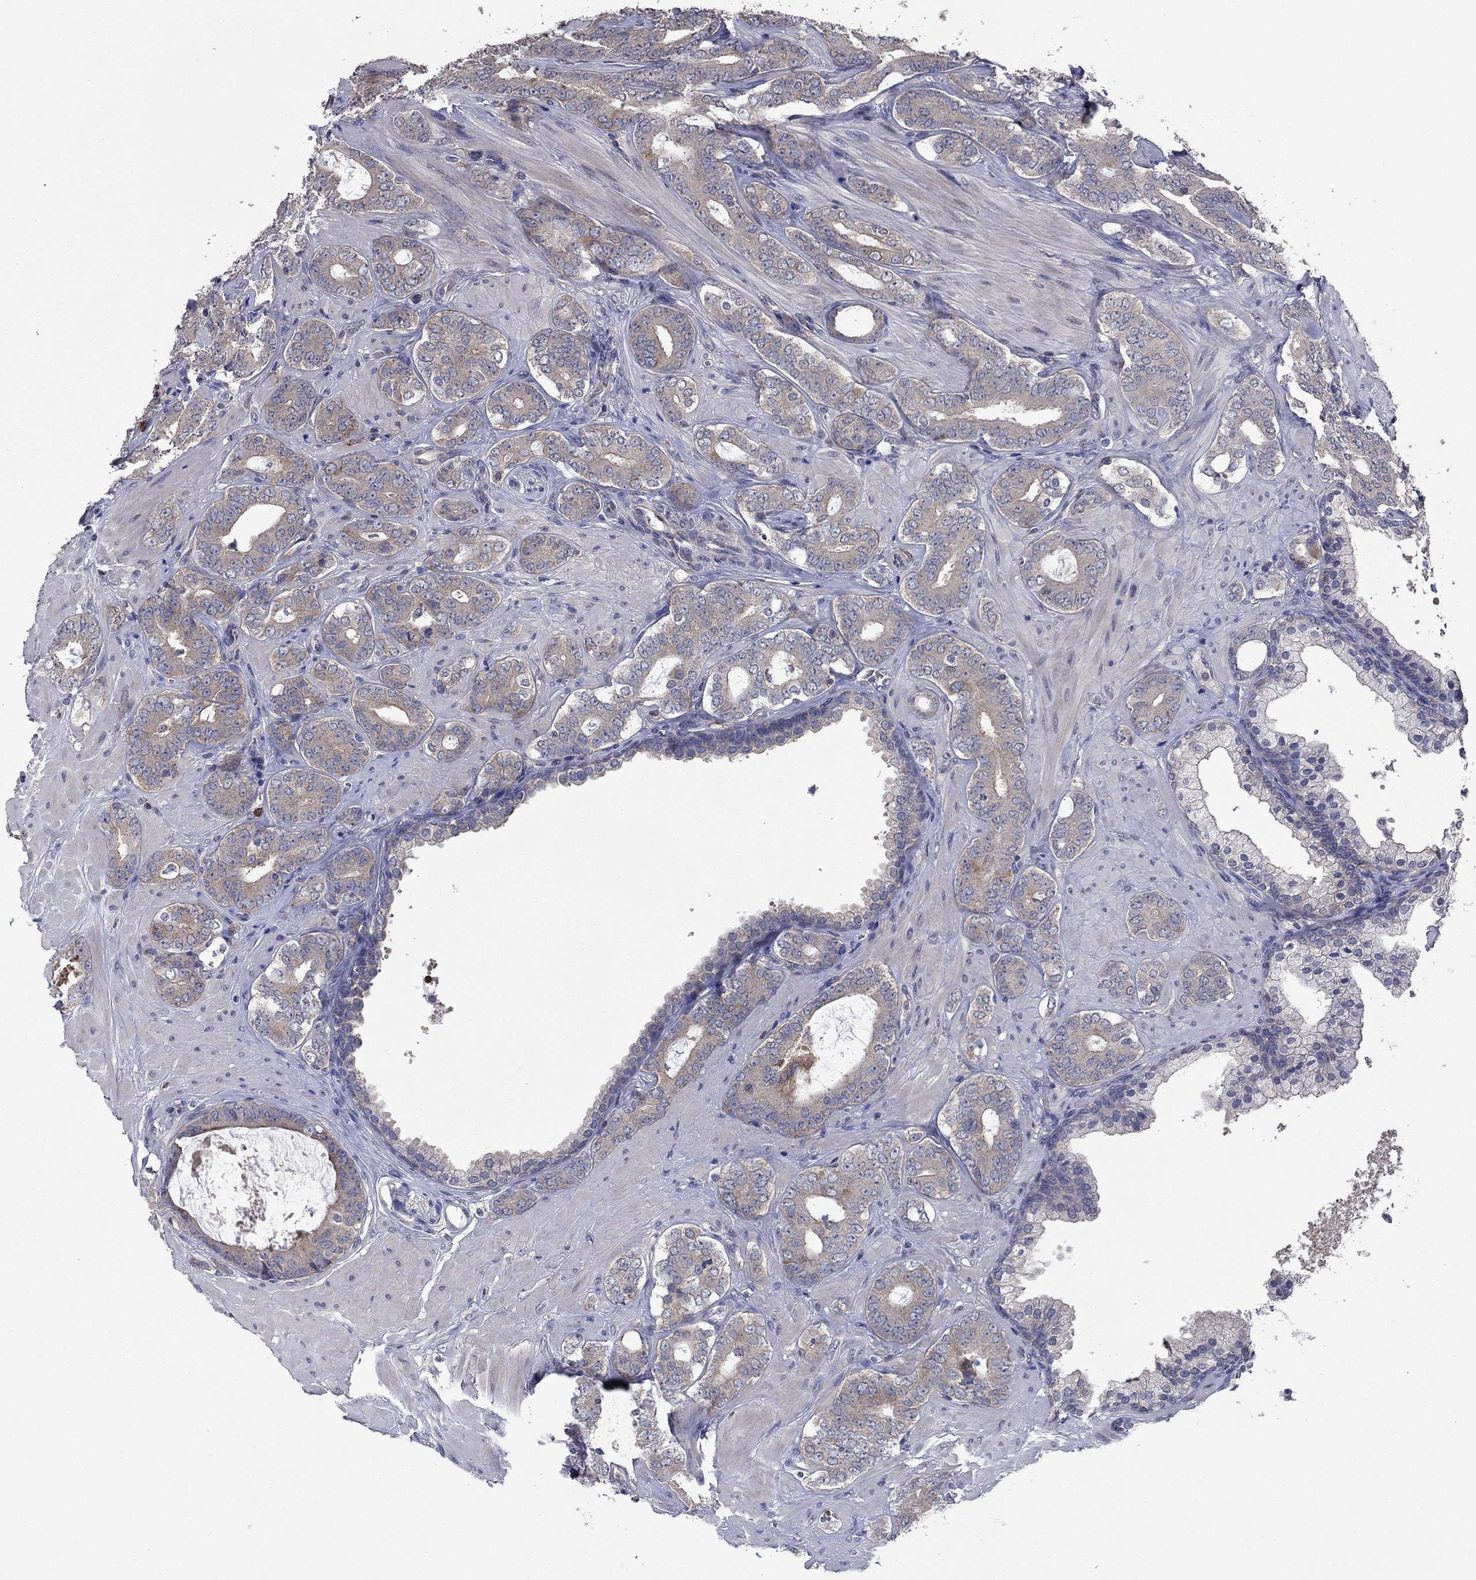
{"staining": {"intensity": "weak", "quantity": "25%-75%", "location": "cytoplasmic/membranous"}, "tissue": "prostate cancer", "cell_type": "Tumor cells", "image_type": "cancer", "snomed": [{"axis": "morphology", "description": "Adenocarcinoma, NOS"}, {"axis": "topography", "description": "Prostate"}], "caption": "Adenocarcinoma (prostate) was stained to show a protein in brown. There is low levels of weak cytoplasmic/membranous staining in approximately 25%-75% of tumor cells.", "gene": "MEA1", "patient": {"sex": "male", "age": 55}}